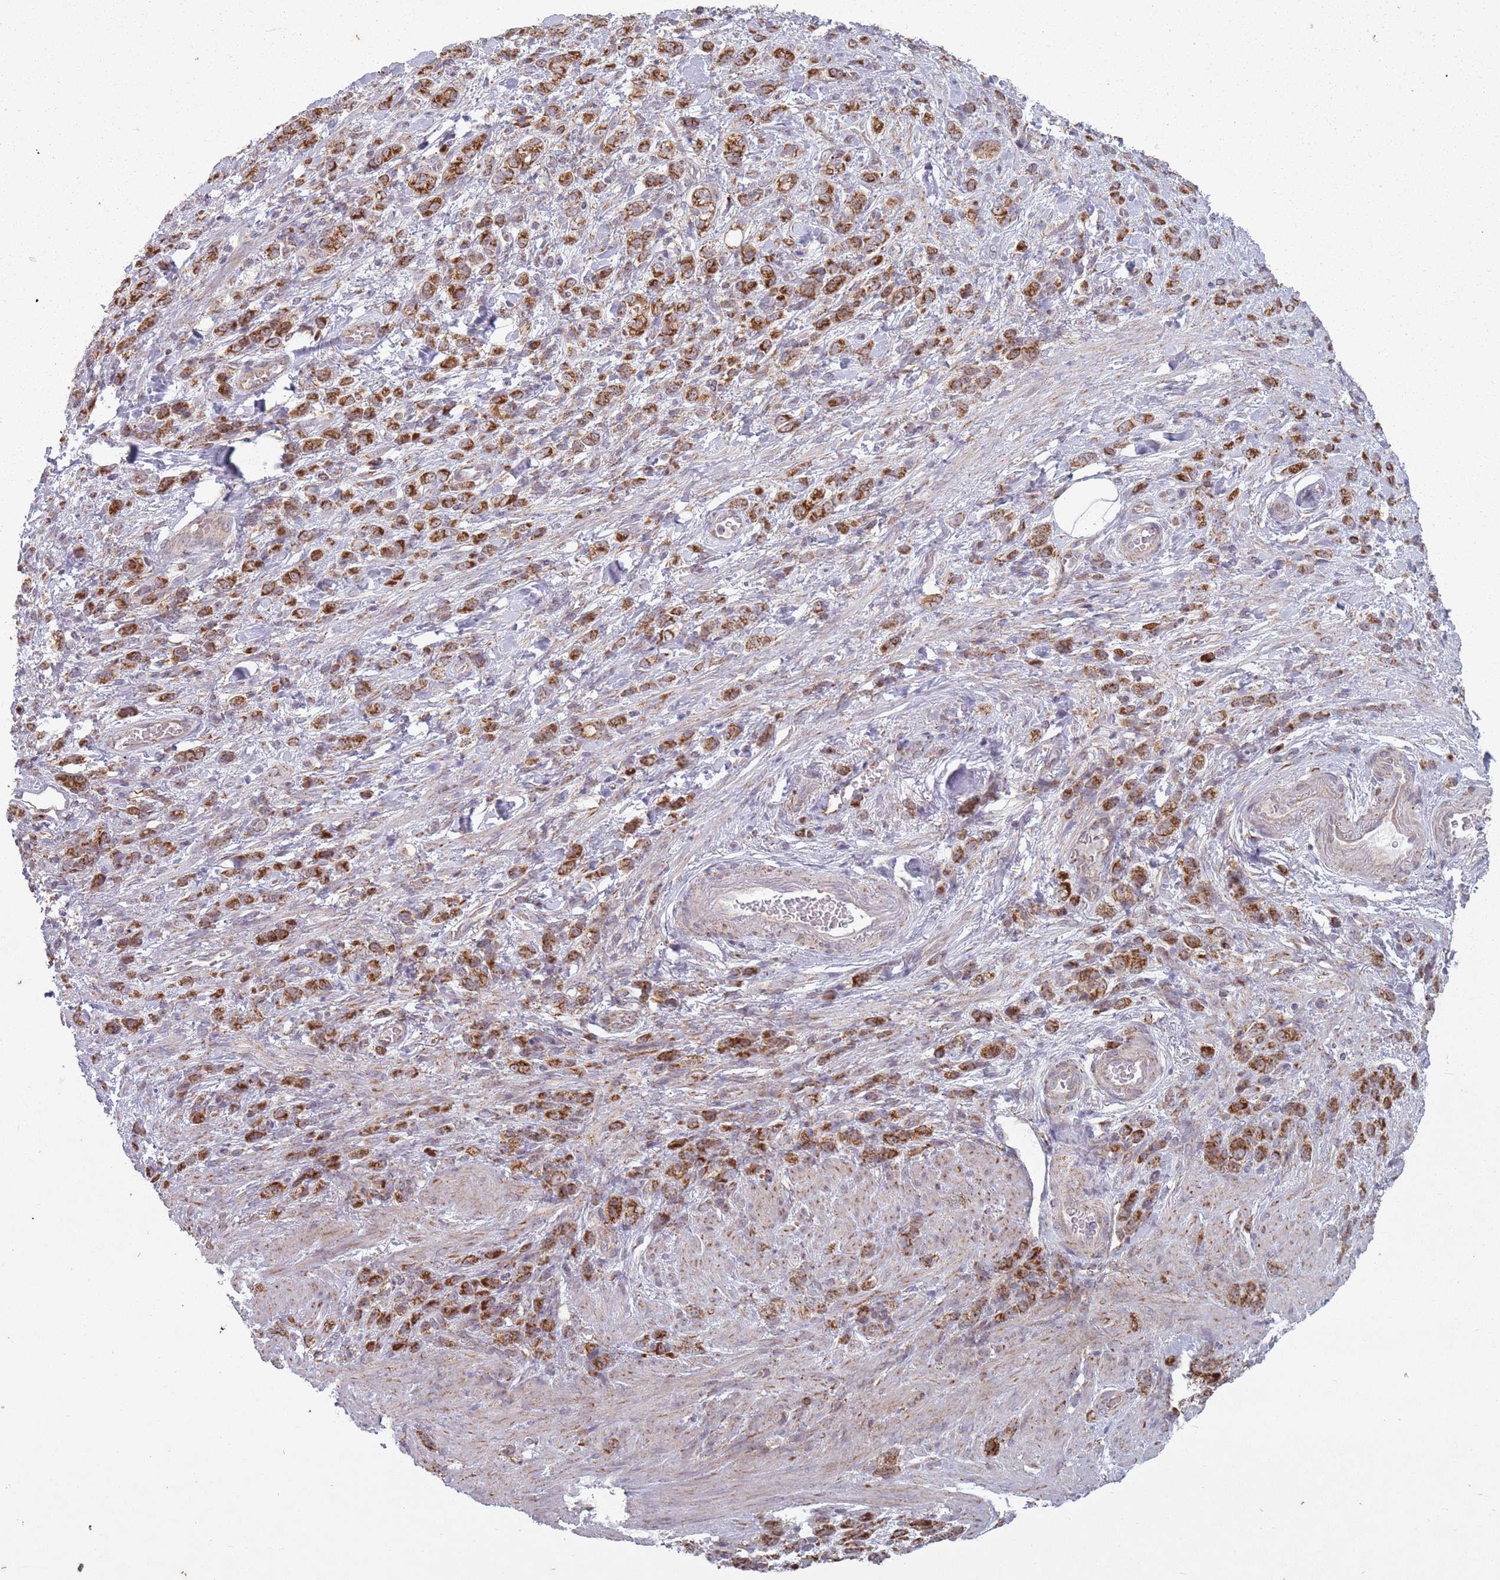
{"staining": {"intensity": "moderate", "quantity": ">75%", "location": "cytoplasmic/membranous"}, "tissue": "stomach cancer", "cell_type": "Tumor cells", "image_type": "cancer", "snomed": [{"axis": "morphology", "description": "Adenocarcinoma, NOS"}, {"axis": "topography", "description": "Stomach"}], "caption": "Adenocarcinoma (stomach) was stained to show a protein in brown. There is medium levels of moderate cytoplasmic/membranous expression in about >75% of tumor cells. (DAB (3,3'-diaminobenzidine) IHC with brightfield microscopy, high magnification).", "gene": "OR10Q1", "patient": {"sex": "male", "age": 77}}